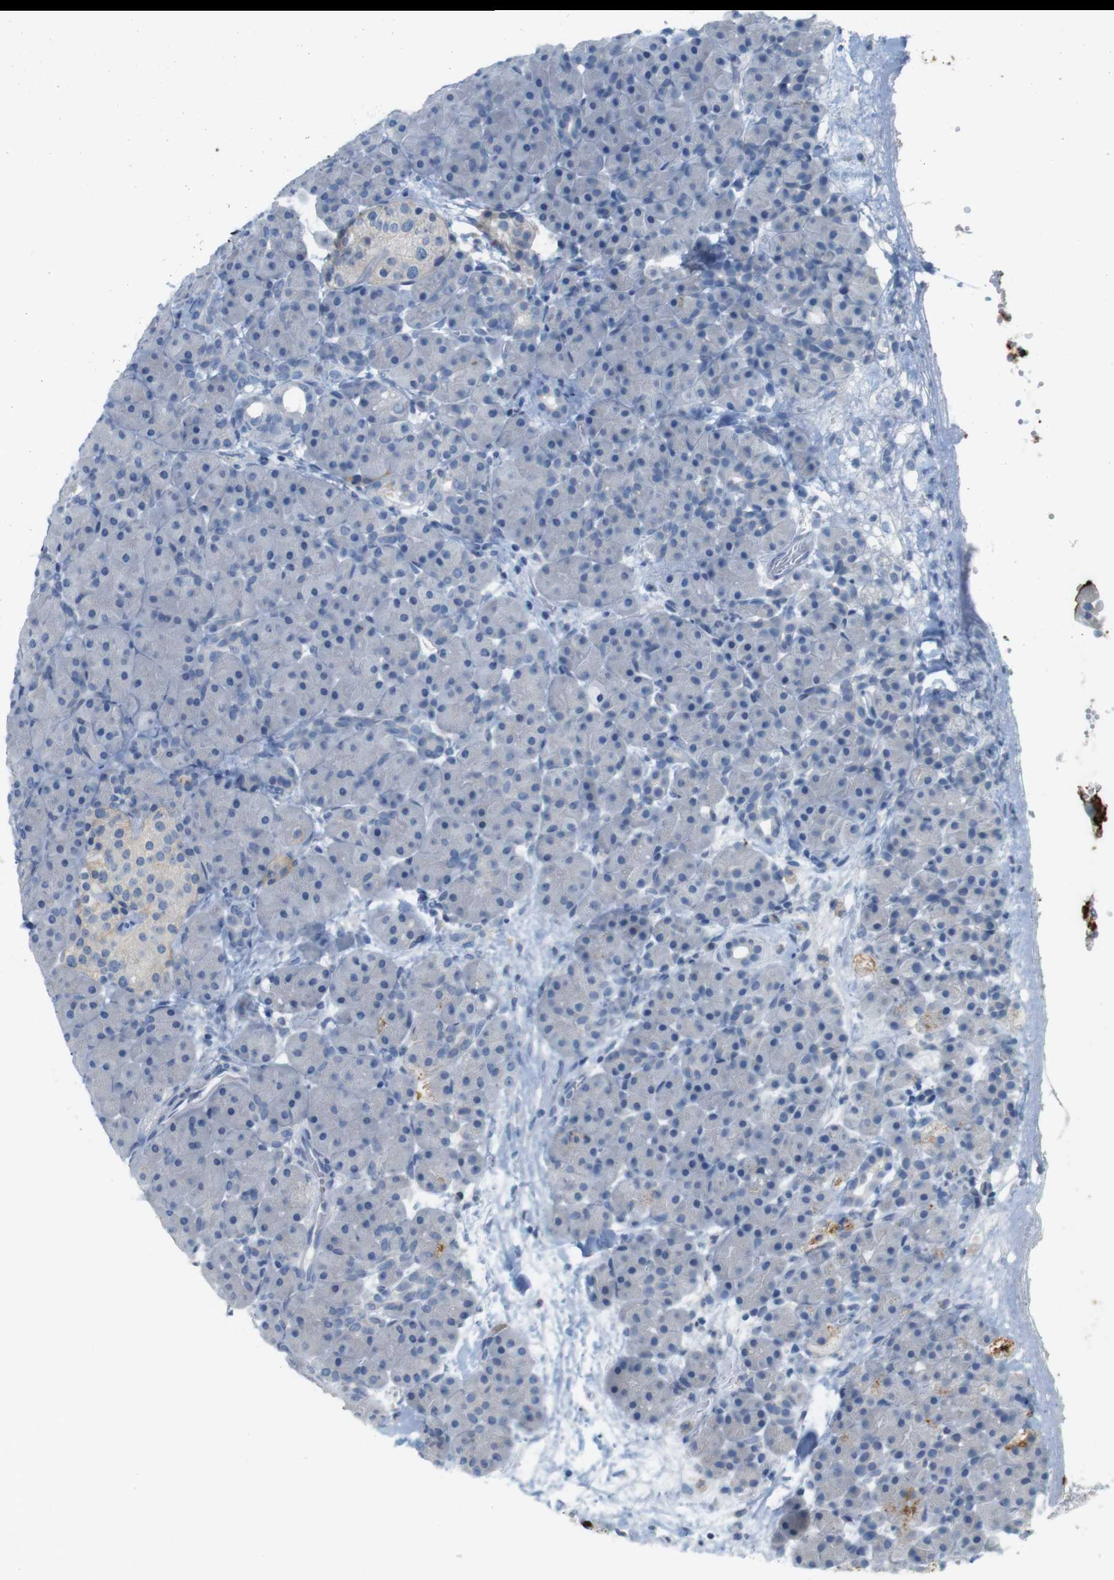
{"staining": {"intensity": "negative", "quantity": "none", "location": "none"}, "tissue": "pancreas", "cell_type": "Exocrine glandular cells", "image_type": "normal", "snomed": [{"axis": "morphology", "description": "Normal tissue, NOS"}, {"axis": "topography", "description": "Pancreas"}], "caption": "The photomicrograph displays no significant positivity in exocrine glandular cells of pancreas.", "gene": "MUC5B", "patient": {"sex": "male", "age": 66}}